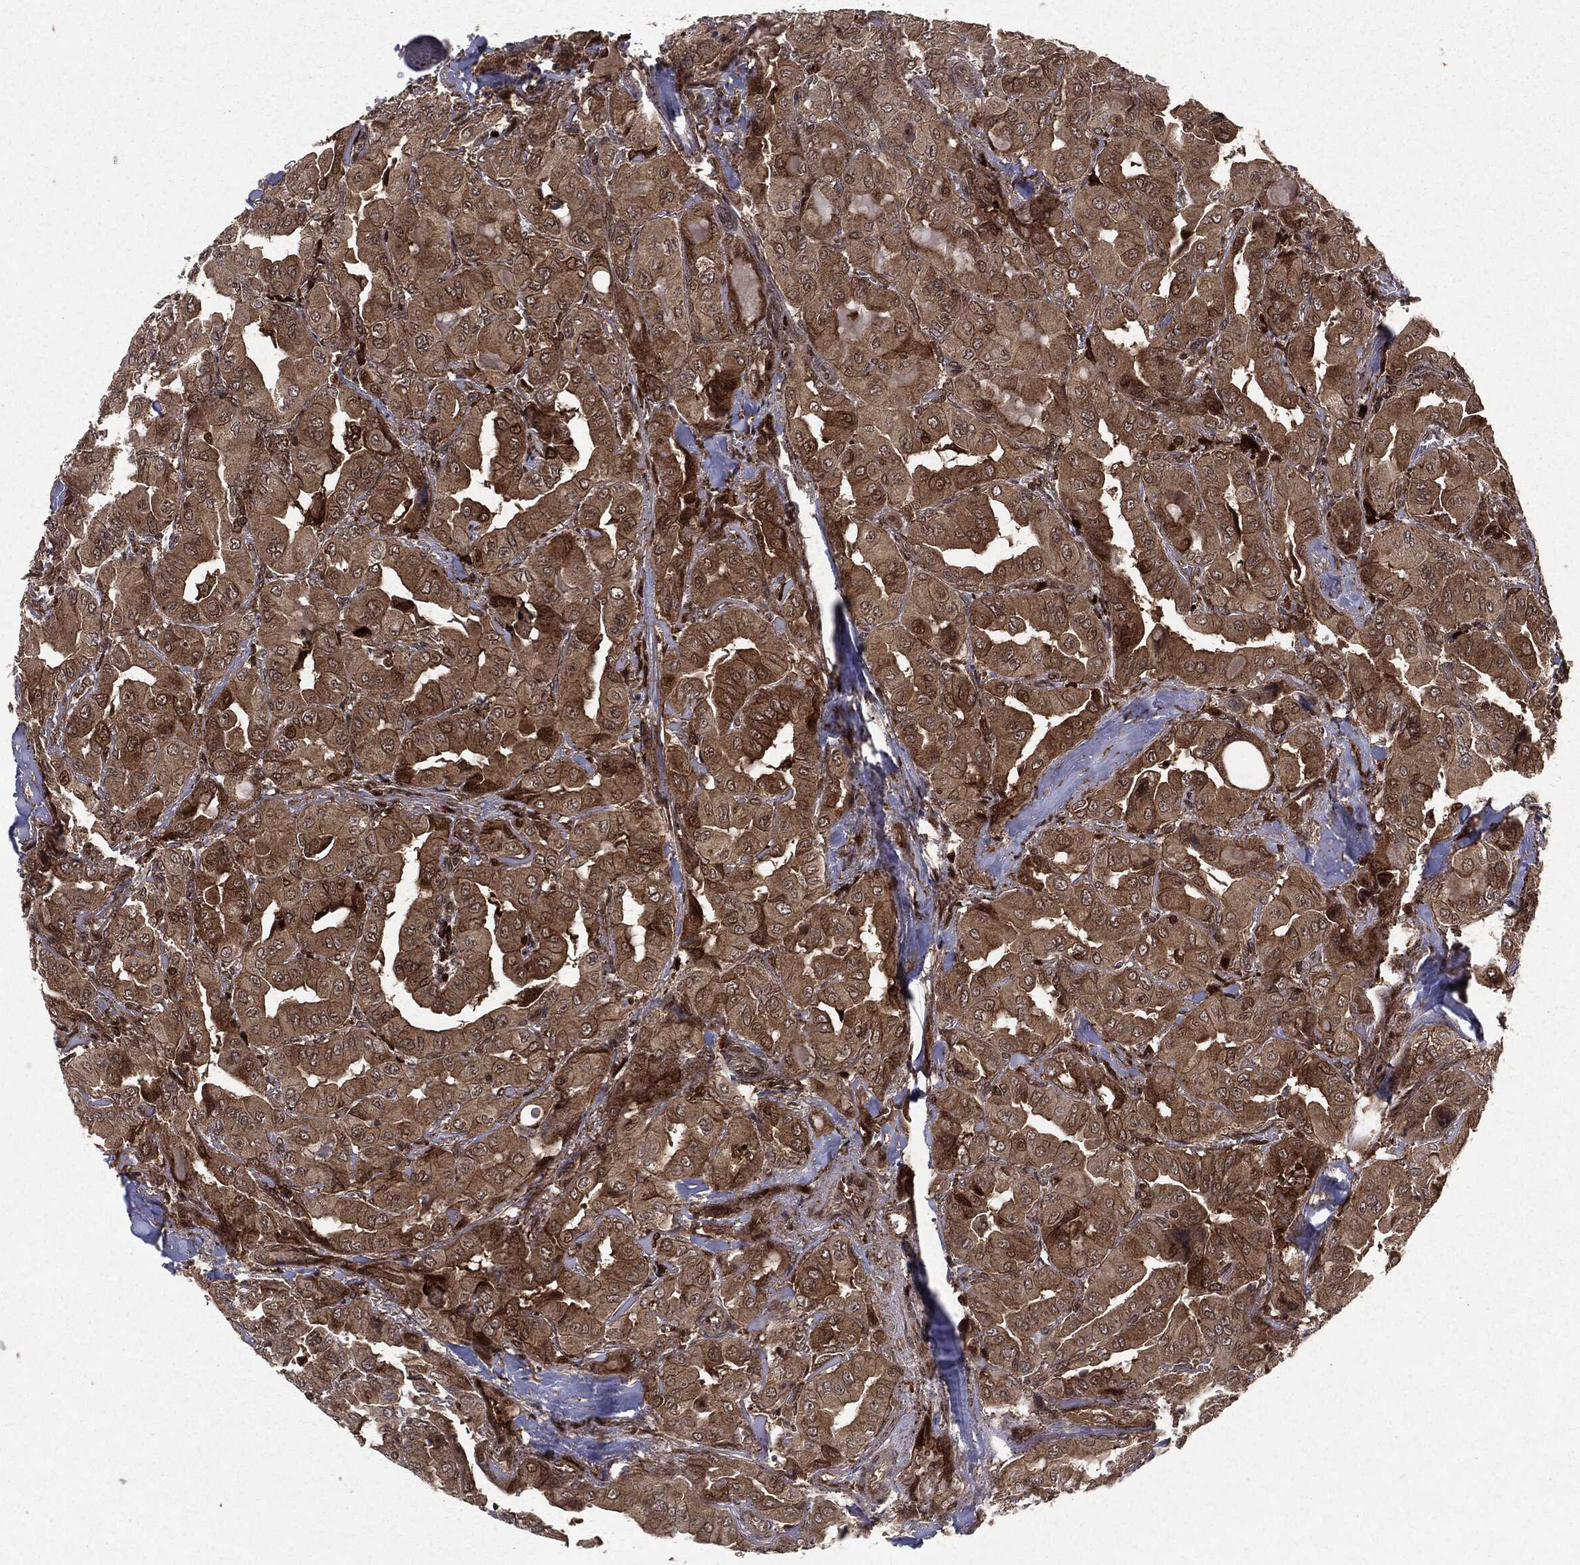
{"staining": {"intensity": "moderate", "quantity": ">75%", "location": "cytoplasmic/membranous"}, "tissue": "thyroid cancer", "cell_type": "Tumor cells", "image_type": "cancer", "snomed": [{"axis": "morphology", "description": "Normal tissue, NOS"}, {"axis": "morphology", "description": "Papillary adenocarcinoma, NOS"}, {"axis": "topography", "description": "Thyroid gland"}], "caption": "Immunohistochemistry image of thyroid cancer stained for a protein (brown), which demonstrates medium levels of moderate cytoplasmic/membranous staining in about >75% of tumor cells.", "gene": "OTUB1", "patient": {"sex": "female", "age": 66}}